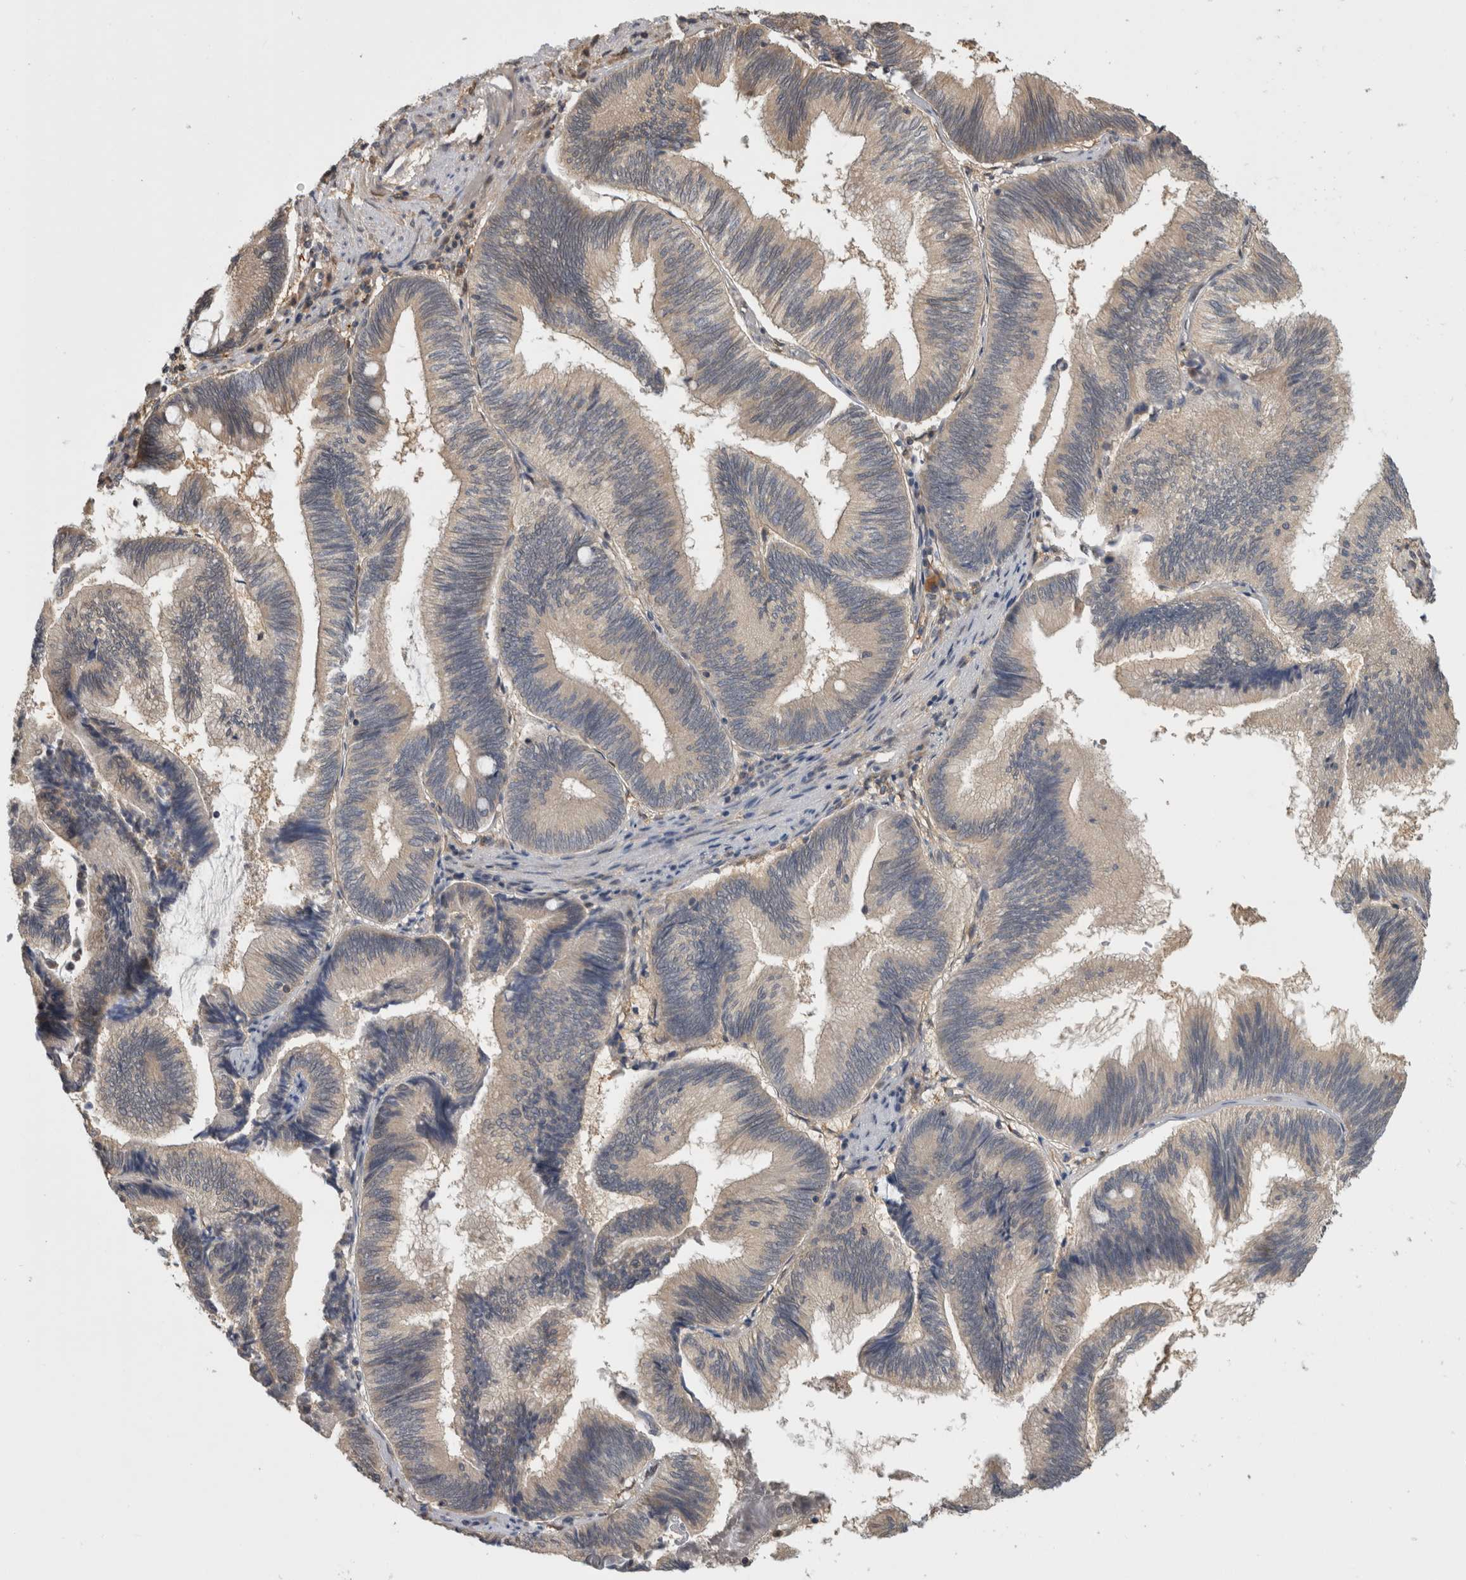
{"staining": {"intensity": "weak", "quantity": "<25%", "location": "cytoplasmic/membranous"}, "tissue": "pancreatic cancer", "cell_type": "Tumor cells", "image_type": "cancer", "snomed": [{"axis": "morphology", "description": "Adenocarcinoma, NOS"}, {"axis": "topography", "description": "Pancreas"}], "caption": "Image shows no significant protein staining in tumor cells of pancreatic cancer (adenocarcinoma). (Stains: DAB (3,3'-diaminobenzidine) IHC with hematoxylin counter stain, Microscopy: brightfield microscopy at high magnification).", "gene": "PGM1", "patient": {"sex": "male", "age": 82}}